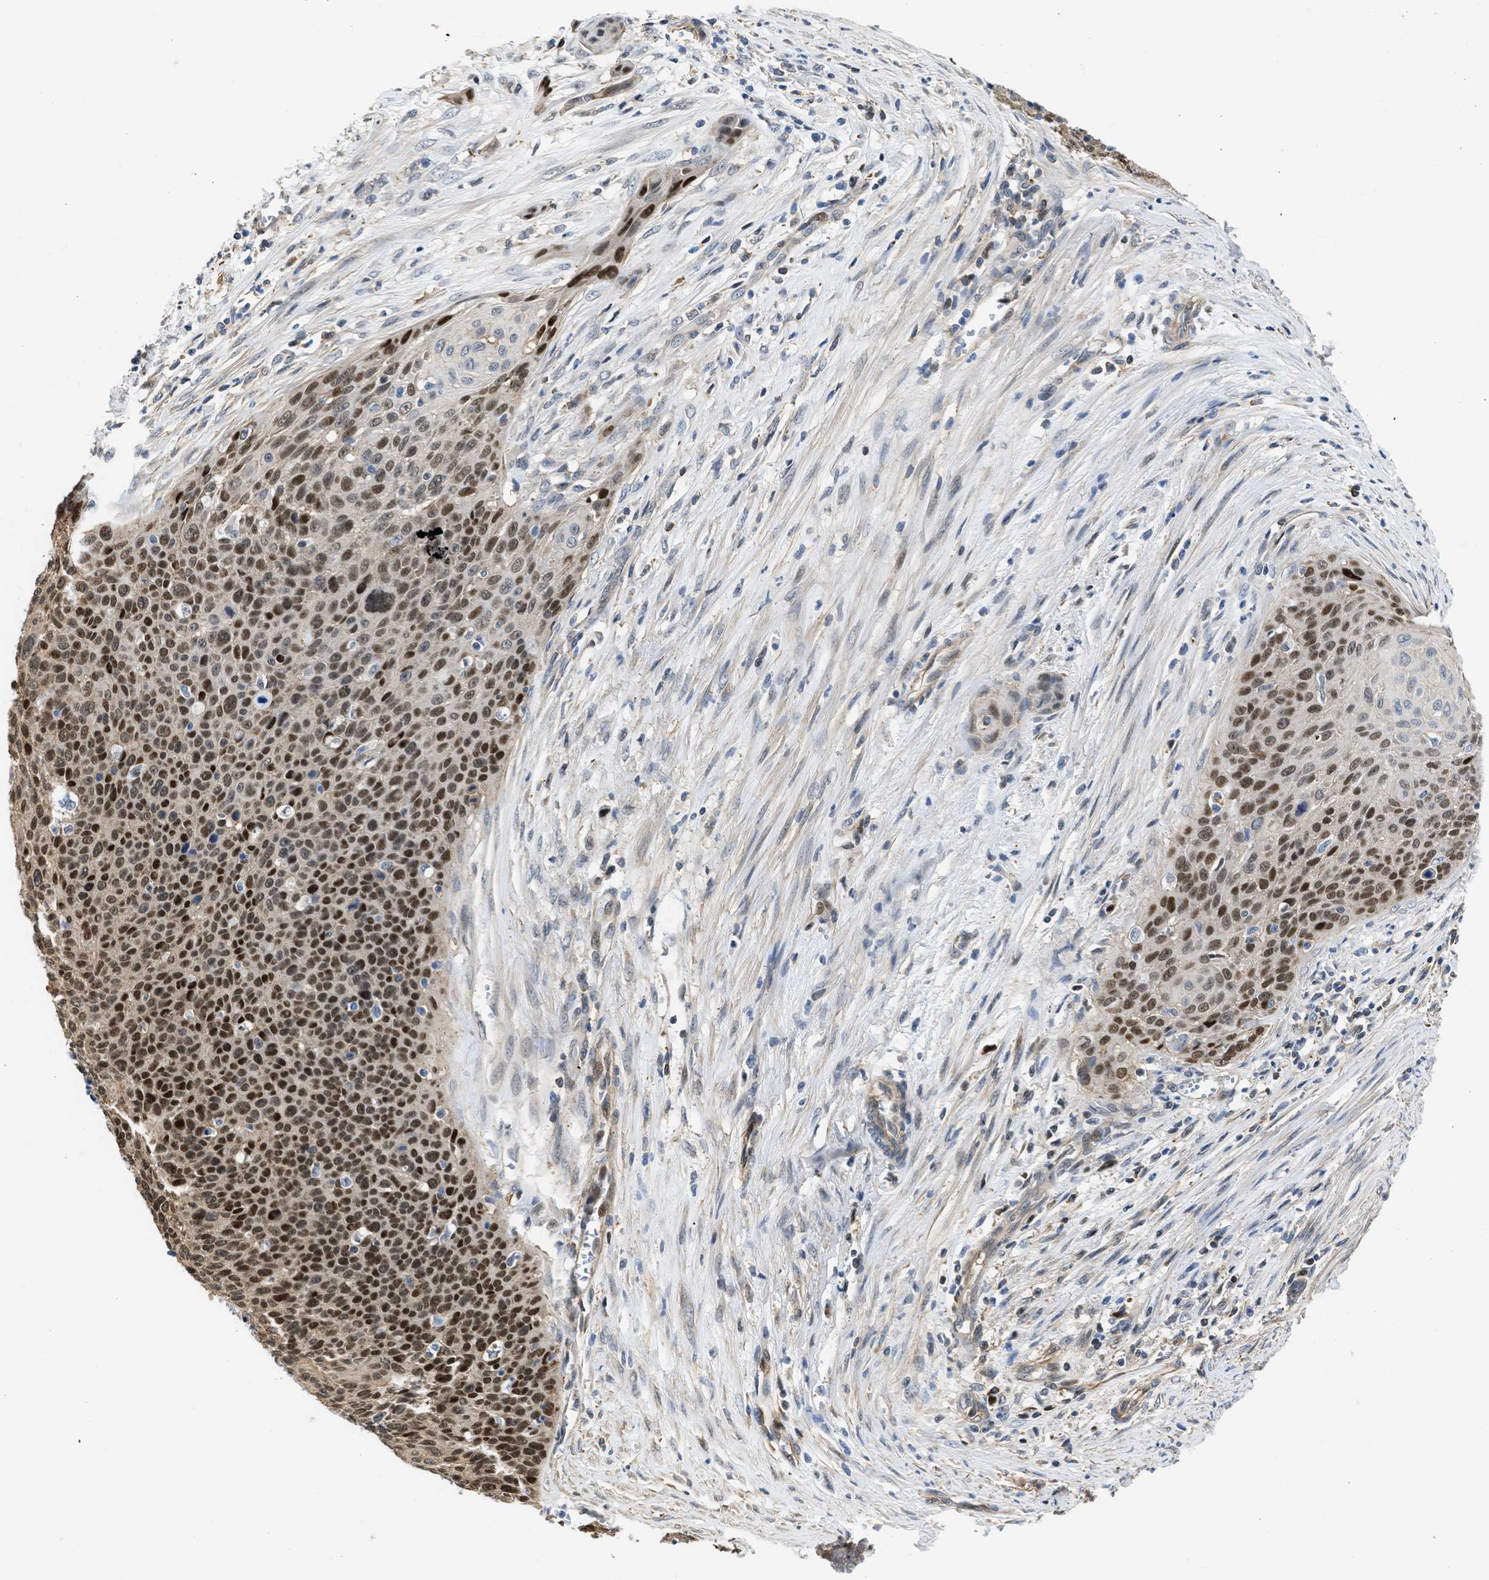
{"staining": {"intensity": "strong", "quantity": ">75%", "location": "cytoplasmic/membranous,nuclear"}, "tissue": "cervical cancer", "cell_type": "Tumor cells", "image_type": "cancer", "snomed": [{"axis": "morphology", "description": "Squamous cell carcinoma, NOS"}, {"axis": "topography", "description": "Cervix"}], "caption": "Protein expression analysis of human cervical squamous cell carcinoma reveals strong cytoplasmic/membranous and nuclear expression in approximately >75% of tumor cells.", "gene": "MAS1L", "patient": {"sex": "female", "age": 55}}